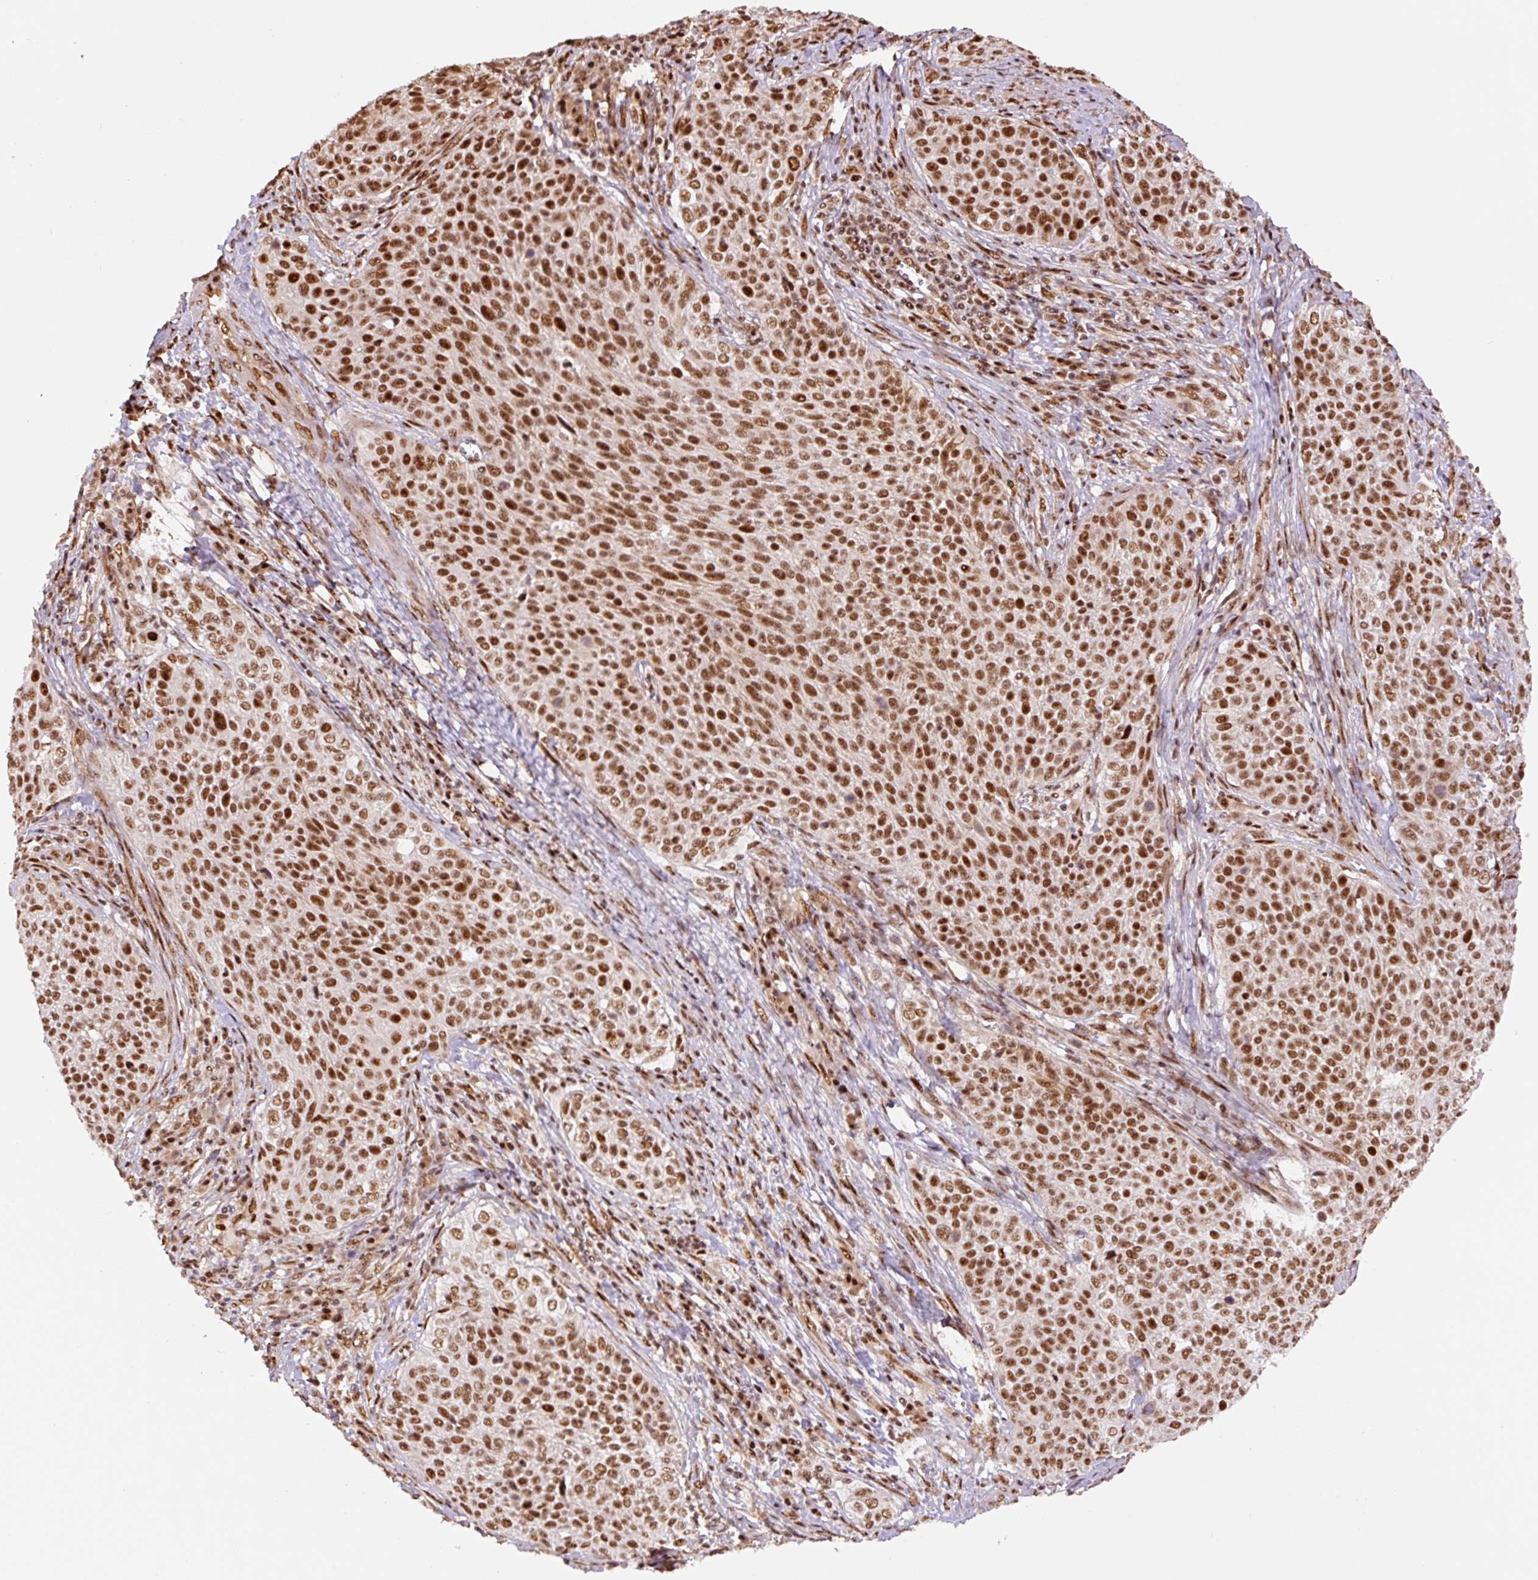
{"staining": {"intensity": "strong", "quantity": ">75%", "location": "nuclear"}, "tissue": "cervical cancer", "cell_type": "Tumor cells", "image_type": "cancer", "snomed": [{"axis": "morphology", "description": "Squamous cell carcinoma, NOS"}, {"axis": "topography", "description": "Cervix"}], "caption": "High-power microscopy captured an immunohistochemistry (IHC) micrograph of cervical cancer (squamous cell carcinoma), revealing strong nuclear staining in about >75% of tumor cells. (Stains: DAB in brown, nuclei in blue, Microscopy: brightfield microscopy at high magnification).", "gene": "INTS8", "patient": {"sex": "female", "age": 31}}